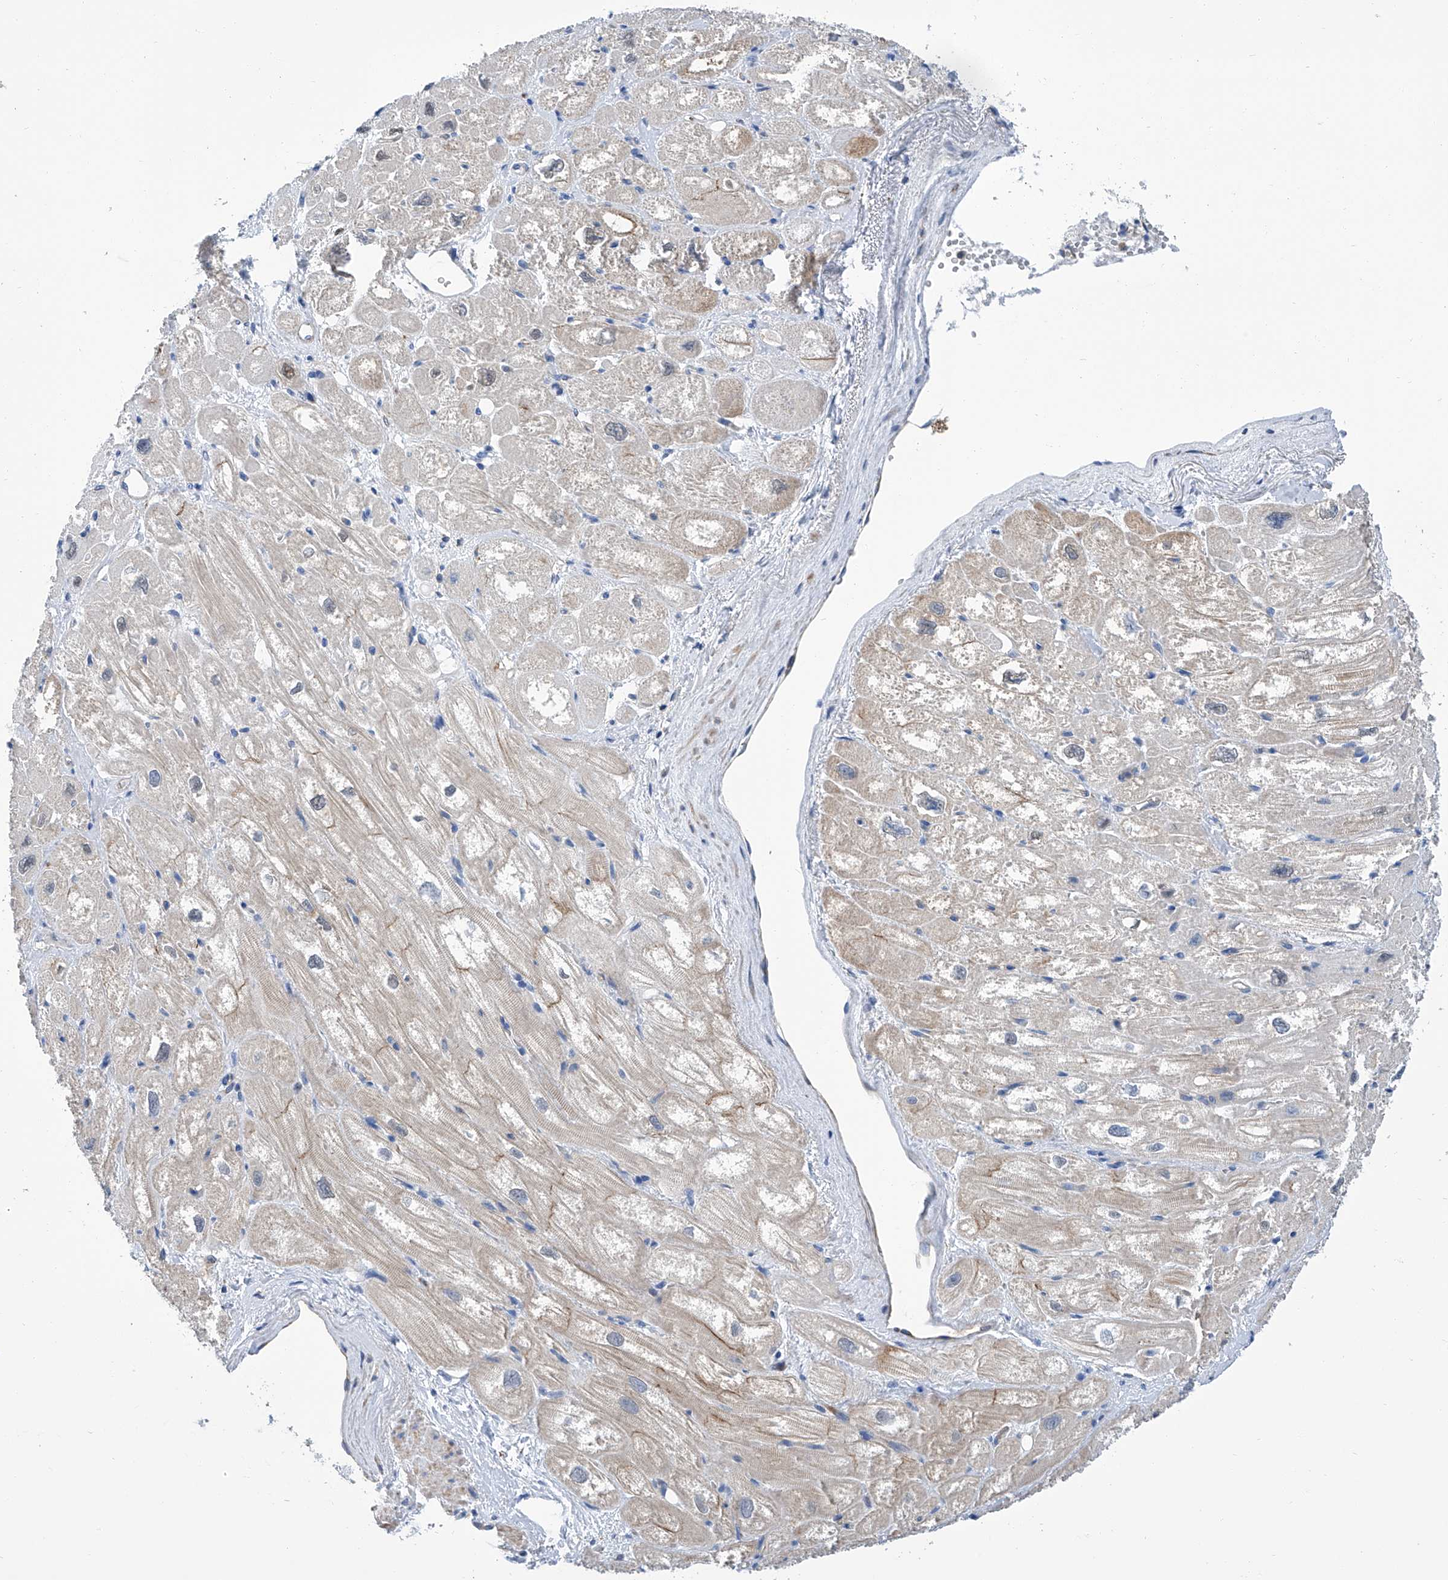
{"staining": {"intensity": "weak", "quantity": "<25%", "location": "cytoplasmic/membranous"}, "tissue": "heart muscle", "cell_type": "Cardiomyocytes", "image_type": "normal", "snomed": [{"axis": "morphology", "description": "Normal tissue, NOS"}, {"axis": "topography", "description": "Heart"}], "caption": "IHC of unremarkable heart muscle exhibits no staining in cardiomyocytes.", "gene": "GPT", "patient": {"sex": "male", "age": 50}}